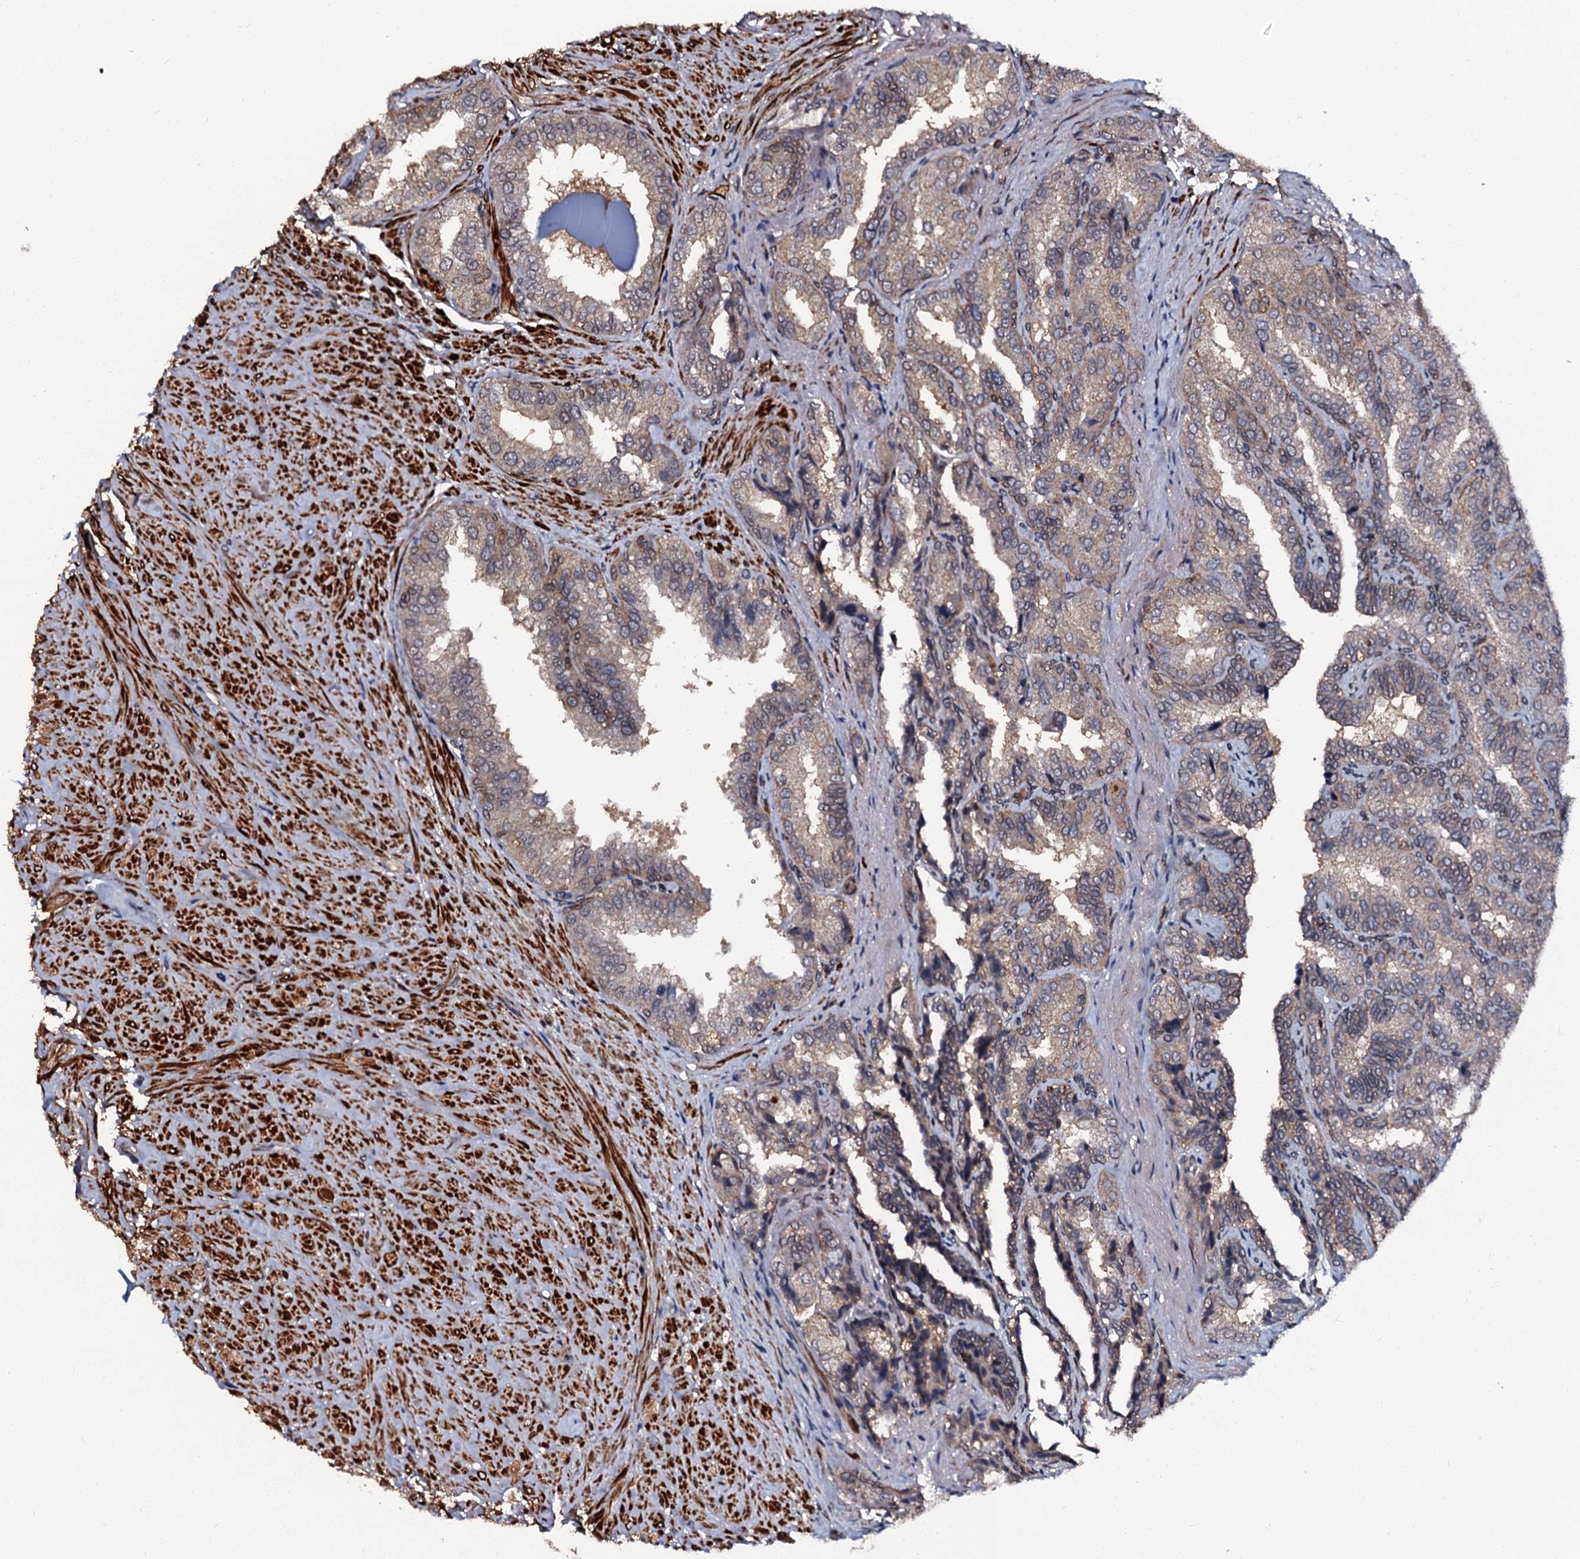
{"staining": {"intensity": "moderate", "quantity": "25%-75%", "location": "cytoplasmic/membranous"}, "tissue": "seminal vesicle", "cell_type": "Glandular cells", "image_type": "normal", "snomed": [{"axis": "morphology", "description": "Normal tissue, NOS"}, {"axis": "topography", "description": "Seminal veicle"}, {"axis": "topography", "description": "Peripheral nerve tissue"}], "caption": "A high-resolution photomicrograph shows immunohistochemistry staining of benign seminal vesicle, which exhibits moderate cytoplasmic/membranous staining in approximately 25%-75% of glandular cells. The protein is shown in brown color, while the nuclei are stained blue.", "gene": "N4BP1", "patient": {"sex": "male", "age": 63}}